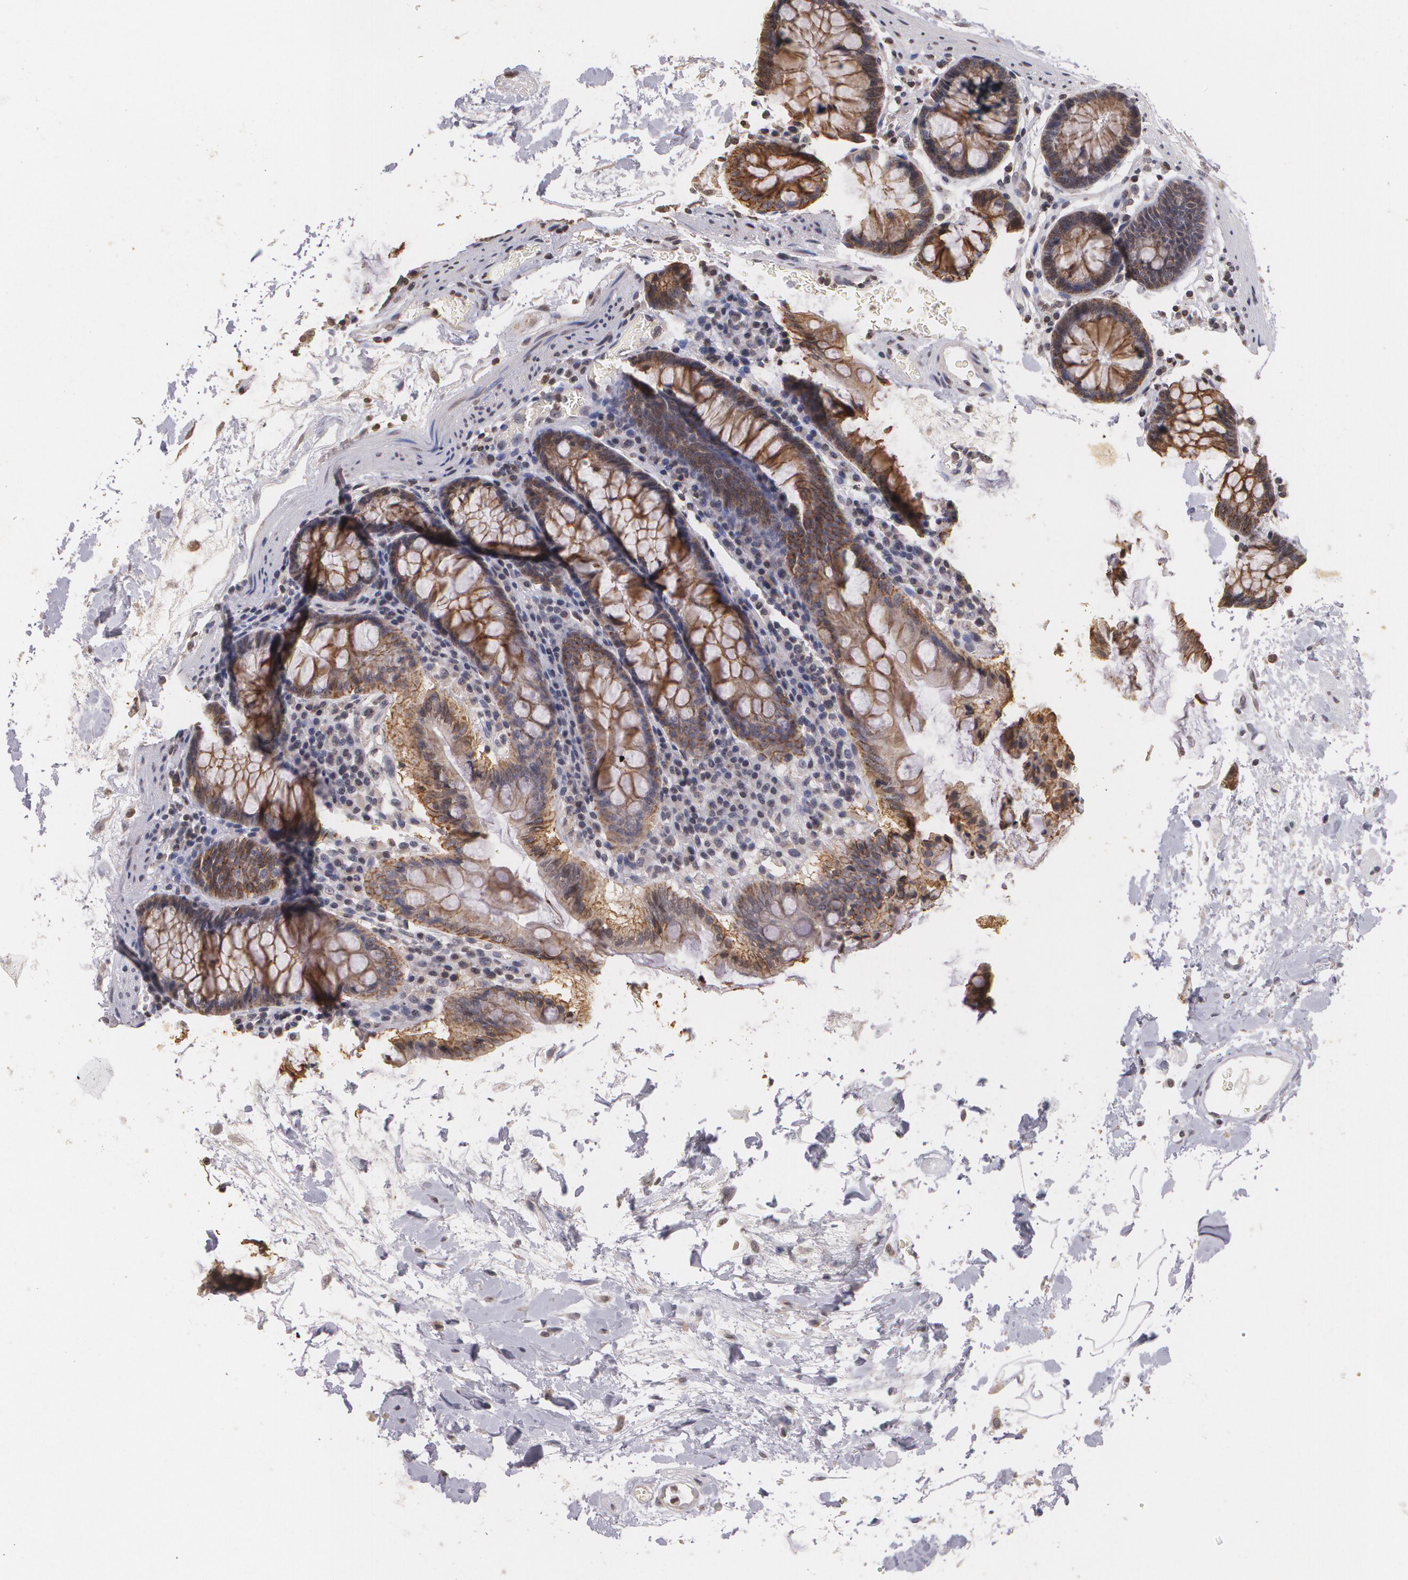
{"staining": {"intensity": "negative", "quantity": "none", "location": "none"}, "tissue": "colon", "cell_type": "Endothelial cells", "image_type": "normal", "snomed": [{"axis": "morphology", "description": "Normal tissue, NOS"}, {"axis": "morphology", "description": "Adenocarcinoma, NOS"}, {"axis": "topography", "description": "Colon"}], "caption": "The immunohistochemistry micrograph has no significant staining in endothelial cells of colon.", "gene": "THRB", "patient": {"sex": "male", "age": 76}}